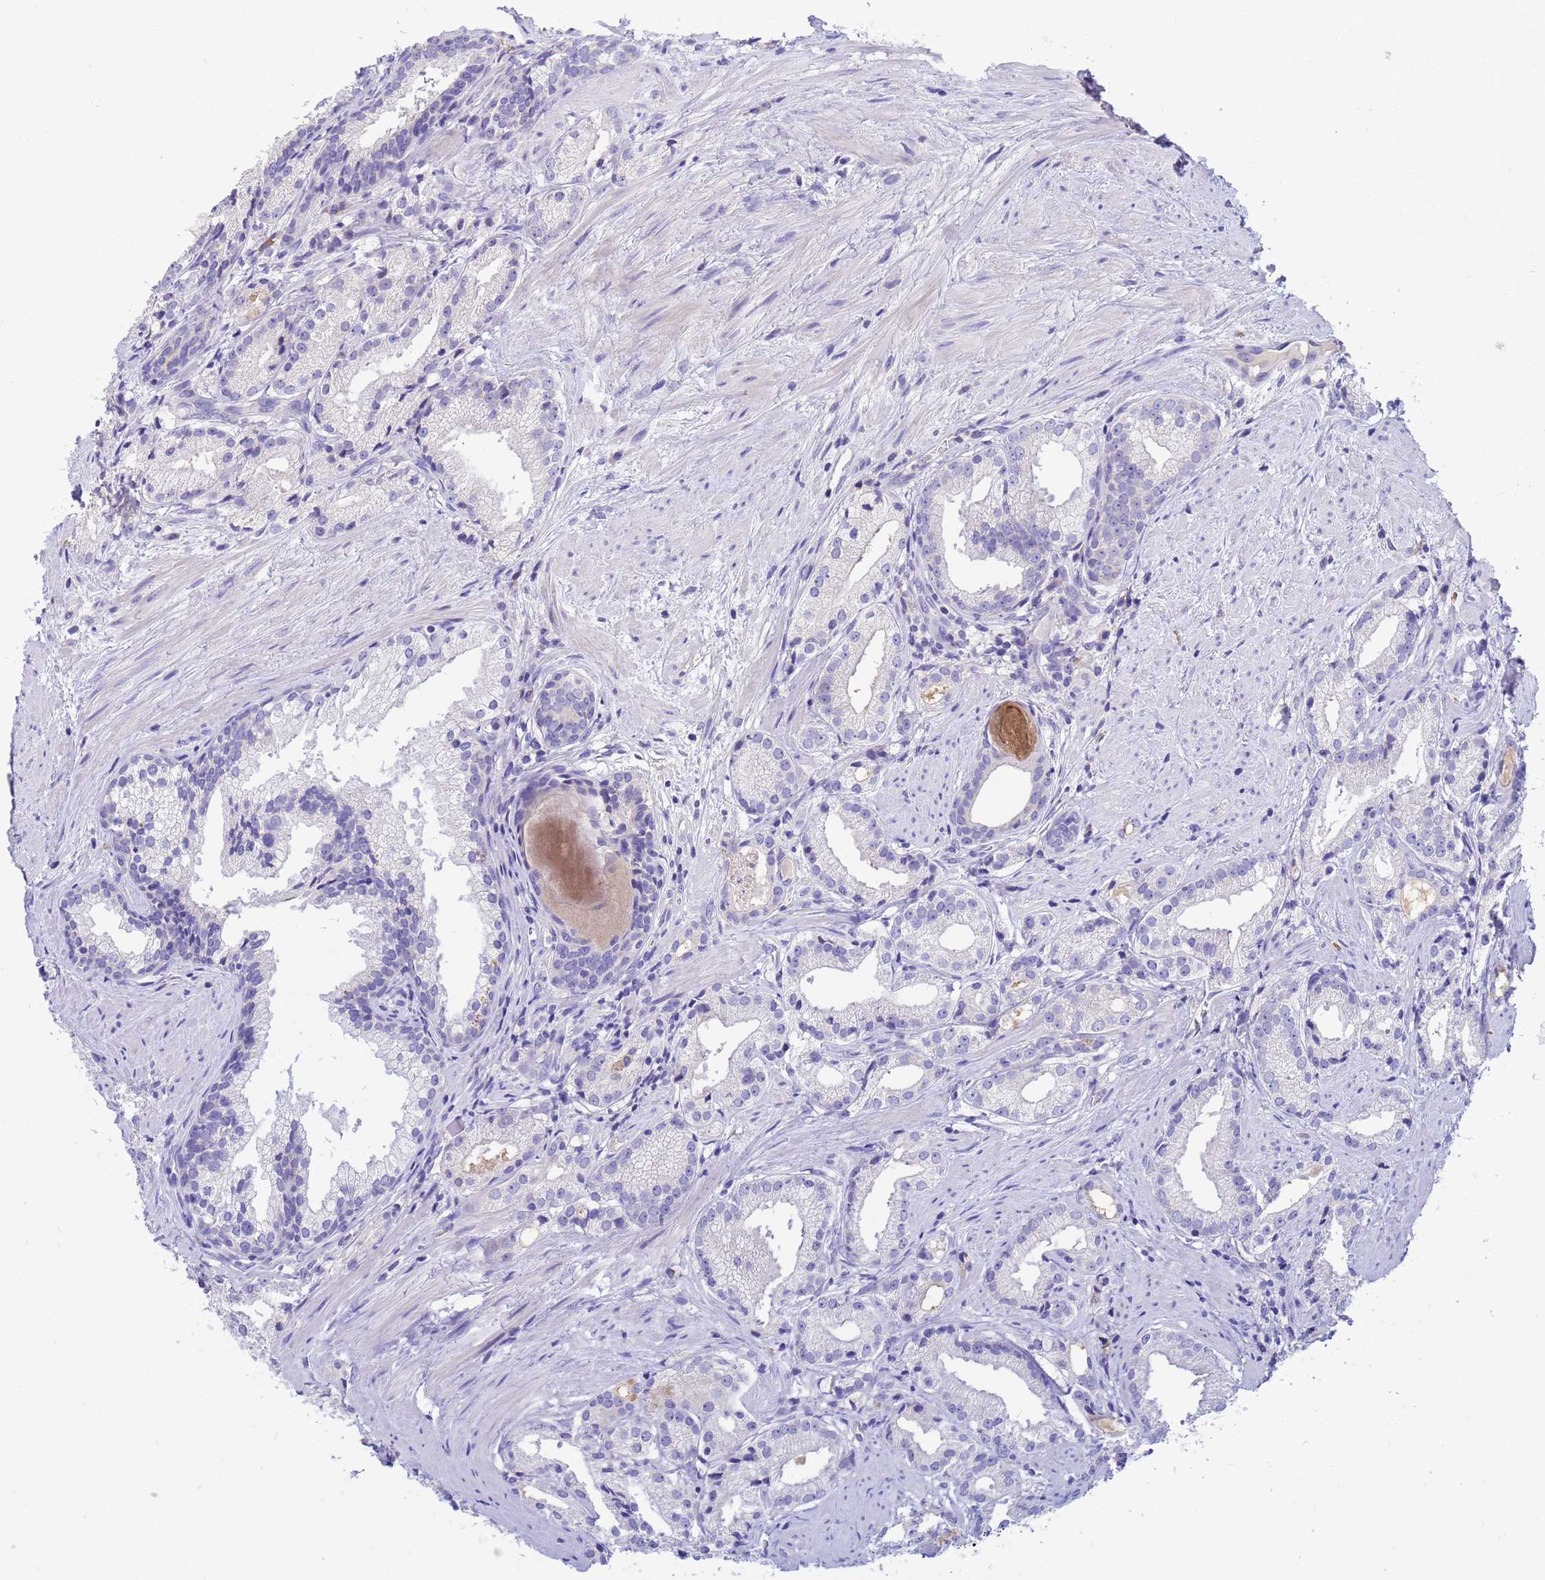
{"staining": {"intensity": "negative", "quantity": "none", "location": "none"}, "tissue": "prostate cancer", "cell_type": "Tumor cells", "image_type": "cancer", "snomed": [{"axis": "morphology", "description": "Adenocarcinoma, Low grade"}, {"axis": "topography", "description": "Prostate"}], "caption": "High magnification brightfield microscopy of prostate cancer (low-grade adenocarcinoma) stained with DAB (3,3'-diaminobenzidine) (brown) and counterstained with hematoxylin (blue): tumor cells show no significant positivity.", "gene": "DPRX", "patient": {"sex": "male", "age": 57}}